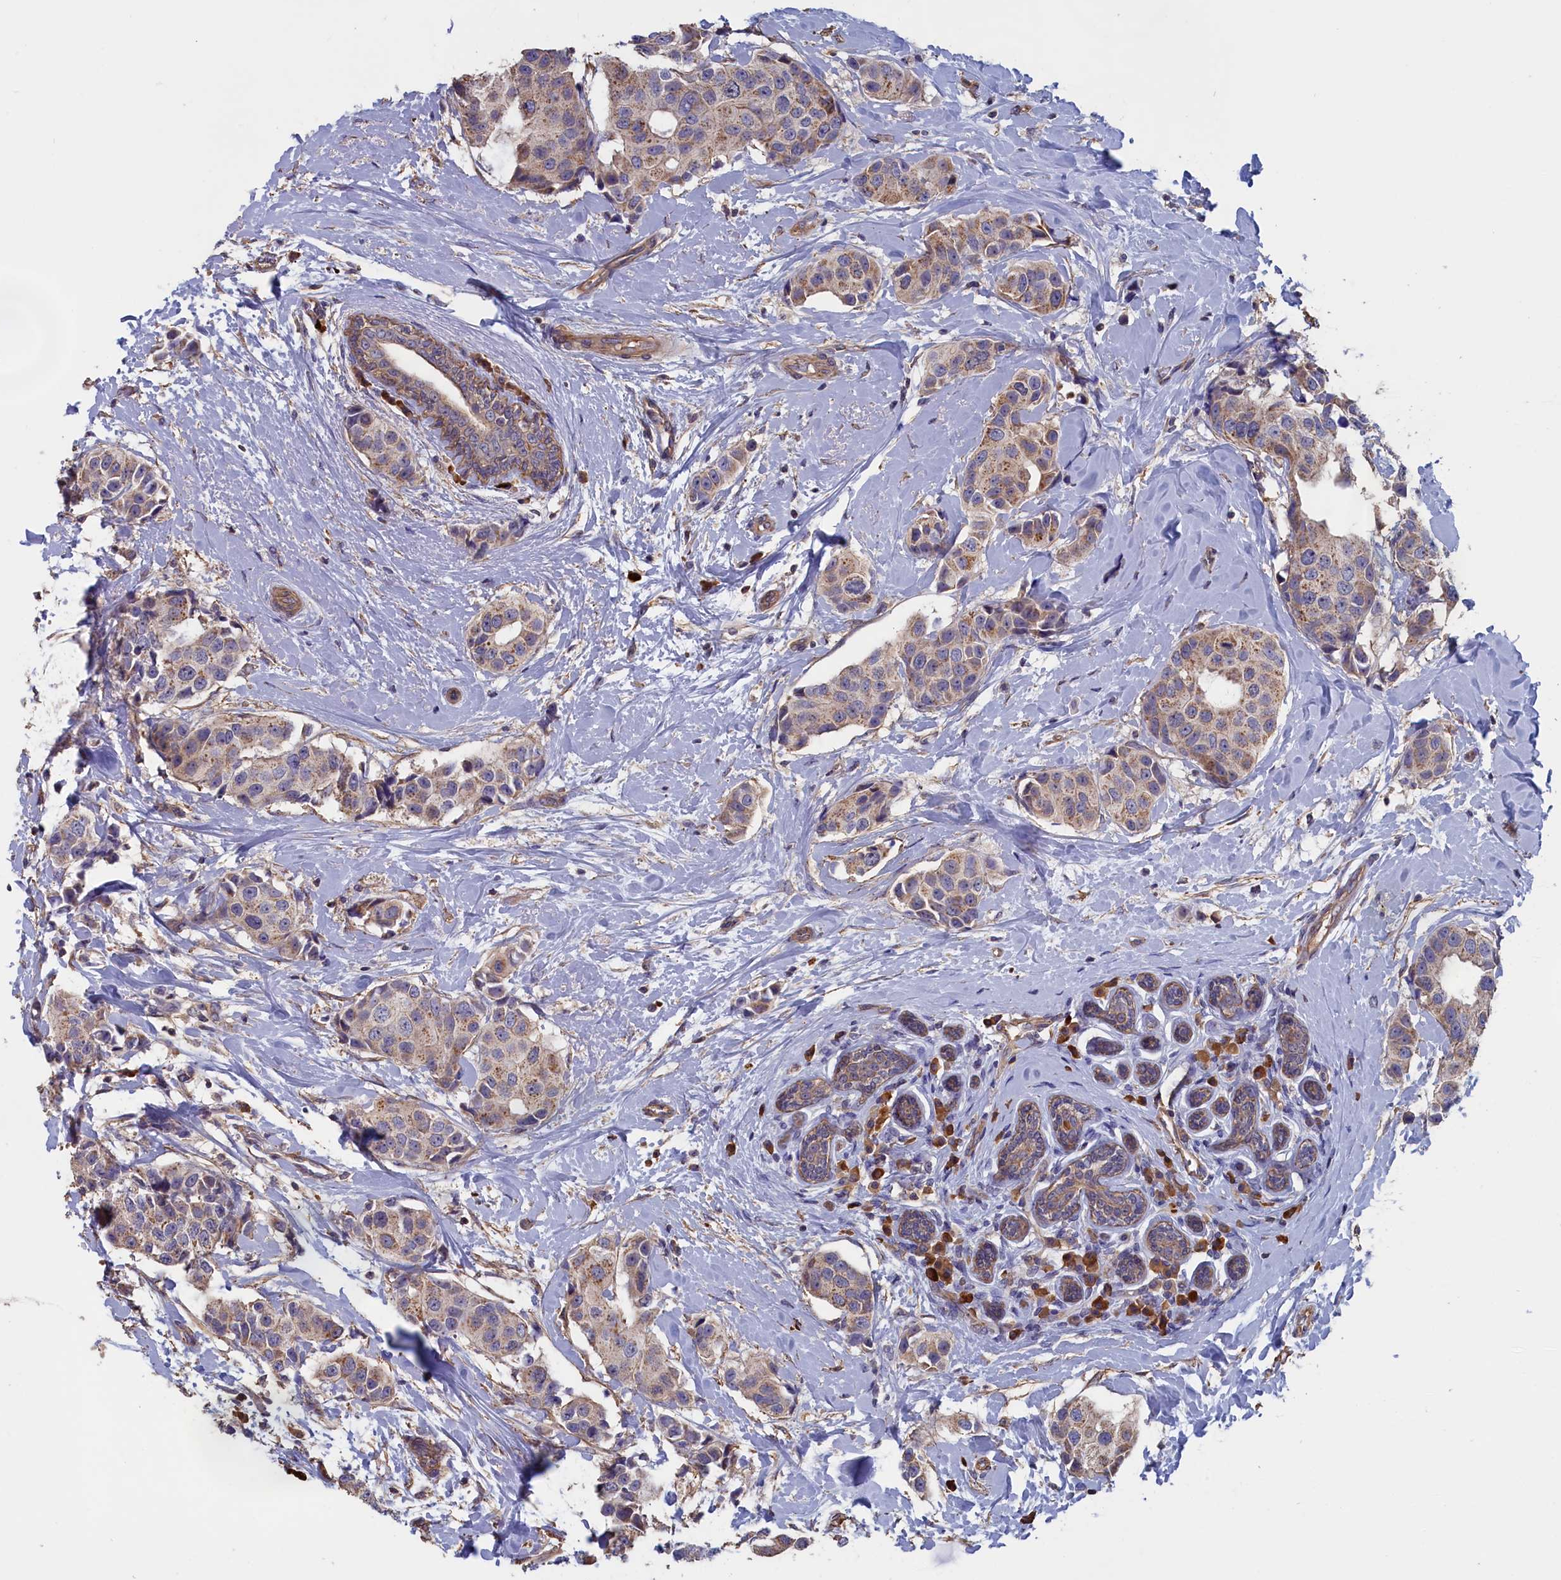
{"staining": {"intensity": "moderate", "quantity": ">75%", "location": "cytoplasmic/membranous"}, "tissue": "breast cancer", "cell_type": "Tumor cells", "image_type": "cancer", "snomed": [{"axis": "morphology", "description": "Normal tissue, NOS"}, {"axis": "morphology", "description": "Duct carcinoma"}, {"axis": "topography", "description": "Breast"}], "caption": "Immunohistochemistry photomicrograph of neoplastic tissue: human breast cancer (infiltrating ductal carcinoma) stained using immunohistochemistry (IHC) shows medium levels of moderate protein expression localized specifically in the cytoplasmic/membranous of tumor cells, appearing as a cytoplasmic/membranous brown color.", "gene": "ANKRD2", "patient": {"sex": "female", "age": 39}}